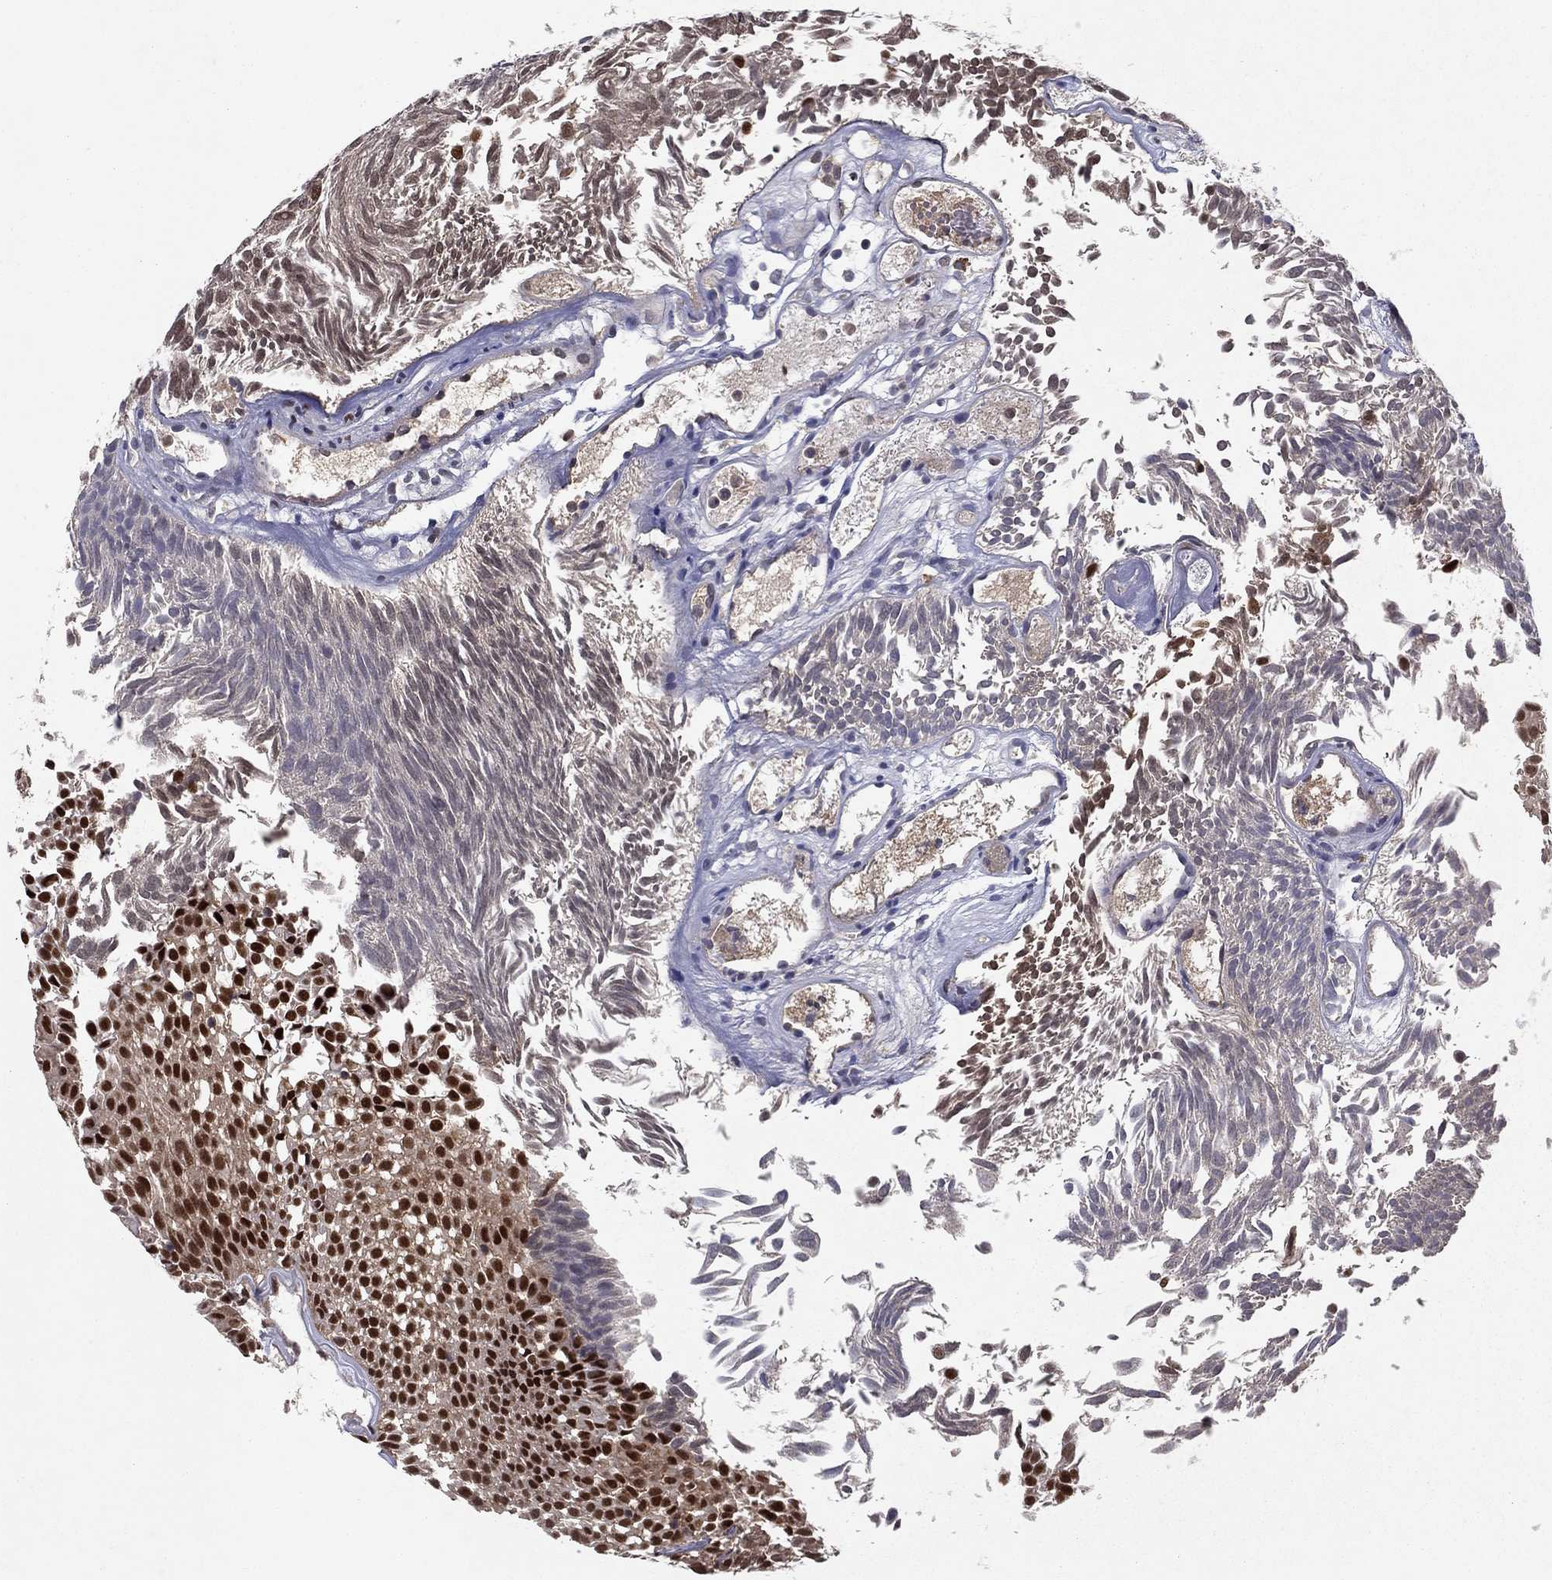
{"staining": {"intensity": "strong", "quantity": ">75%", "location": "nuclear"}, "tissue": "urothelial cancer", "cell_type": "Tumor cells", "image_type": "cancer", "snomed": [{"axis": "morphology", "description": "Urothelial carcinoma, Low grade"}, {"axis": "topography", "description": "Urinary bladder"}], "caption": "Protein analysis of low-grade urothelial carcinoma tissue shows strong nuclear positivity in about >75% of tumor cells.", "gene": "CRTC1", "patient": {"sex": "male", "age": 52}}